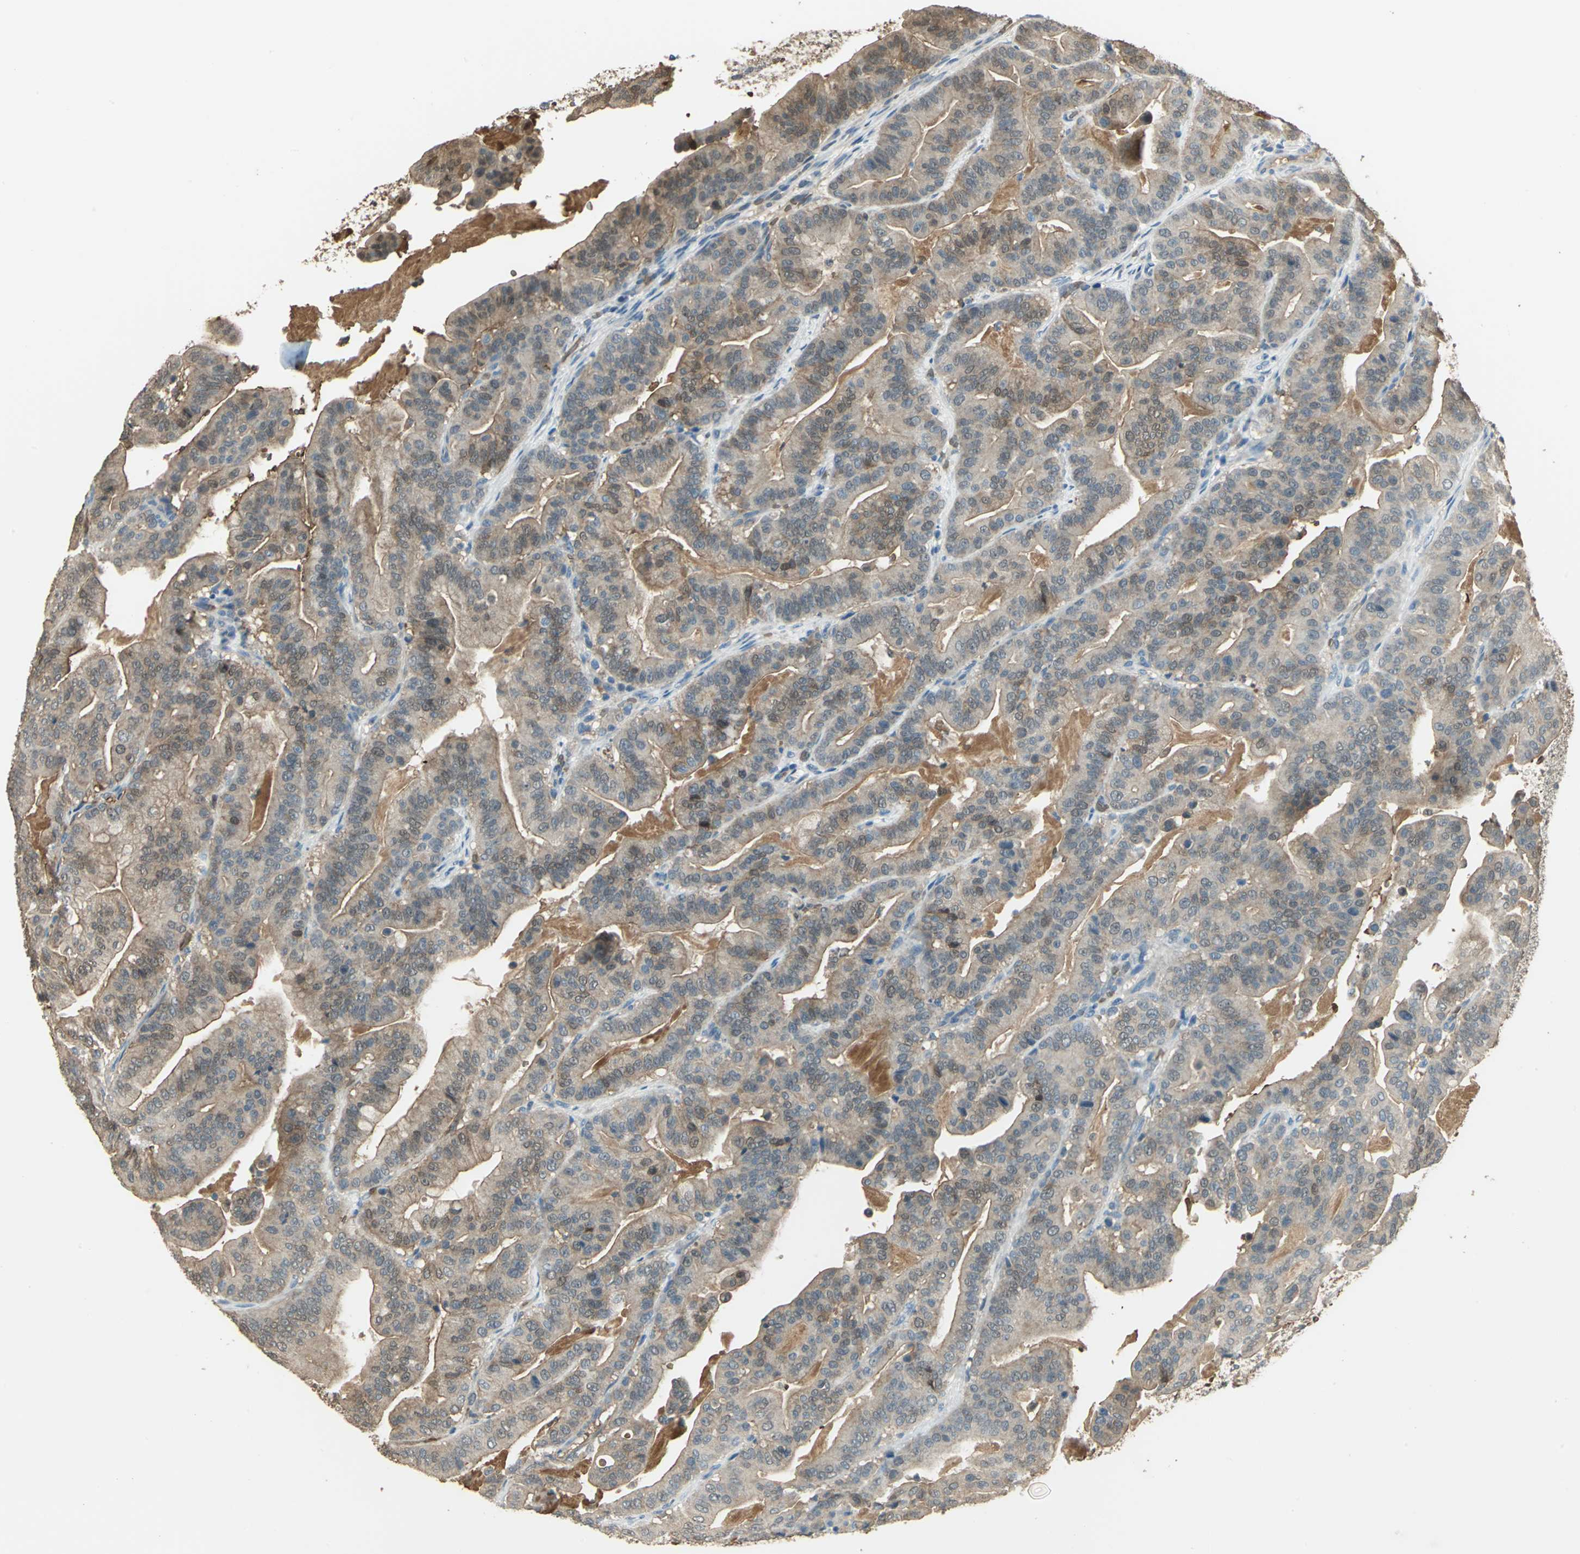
{"staining": {"intensity": "weak", "quantity": ">75%", "location": "cytoplasmic/membranous"}, "tissue": "pancreatic cancer", "cell_type": "Tumor cells", "image_type": "cancer", "snomed": [{"axis": "morphology", "description": "Adenocarcinoma, NOS"}, {"axis": "topography", "description": "Pancreas"}], "caption": "Adenocarcinoma (pancreatic) stained for a protein demonstrates weak cytoplasmic/membranous positivity in tumor cells.", "gene": "DDAH1", "patient": {"sex": "male", "age": 63}}